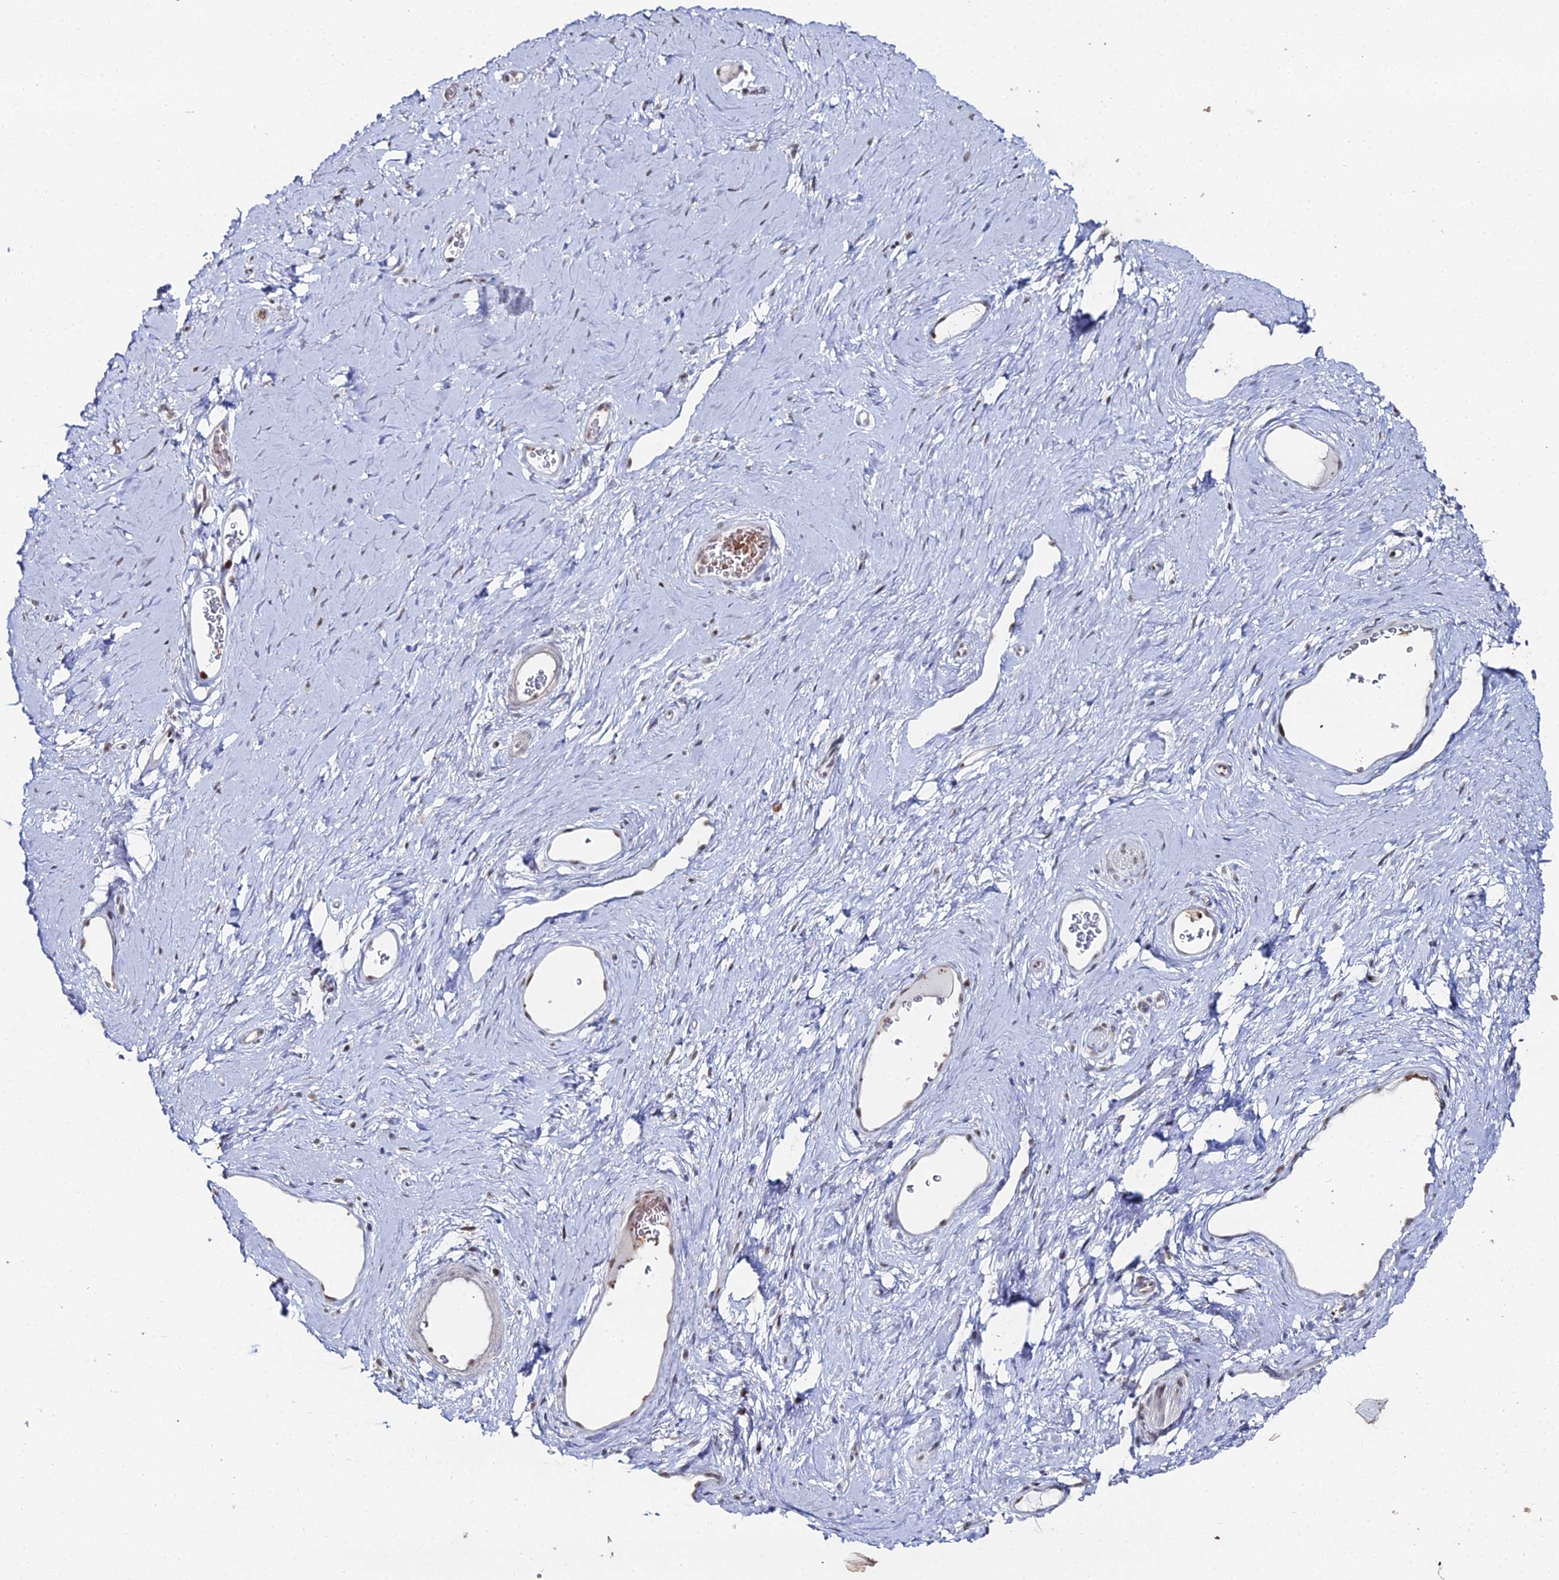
{"staining": {"intensity": "strong", "quantity": ">75%", "location": "nuclear"}, "tissue": "adipose tissue", "cell_type": "Adipocytes", "image_type": "normal", "snomed": [{"axis": "morphology", "description": "Normal tissue, NOS"}, {"axis": "morphology", "description": "Adenocarcinoma, NOS"}, {"axis": "topography", "description": "Rectum"}, {"axis": "topography", "description": "Vagina"}, {"axis": "topography", "description": "Peripheral nerve tissue"}], "caption": "Immunohistochemical staining of benign human adipose tissue shows strong nuclear protein staining in about >75% of adipocytes. (IHC, brightfield microscopy, high magnification).", "gene": "GSC2", "patient": {"sex": "female", "age": 71}}